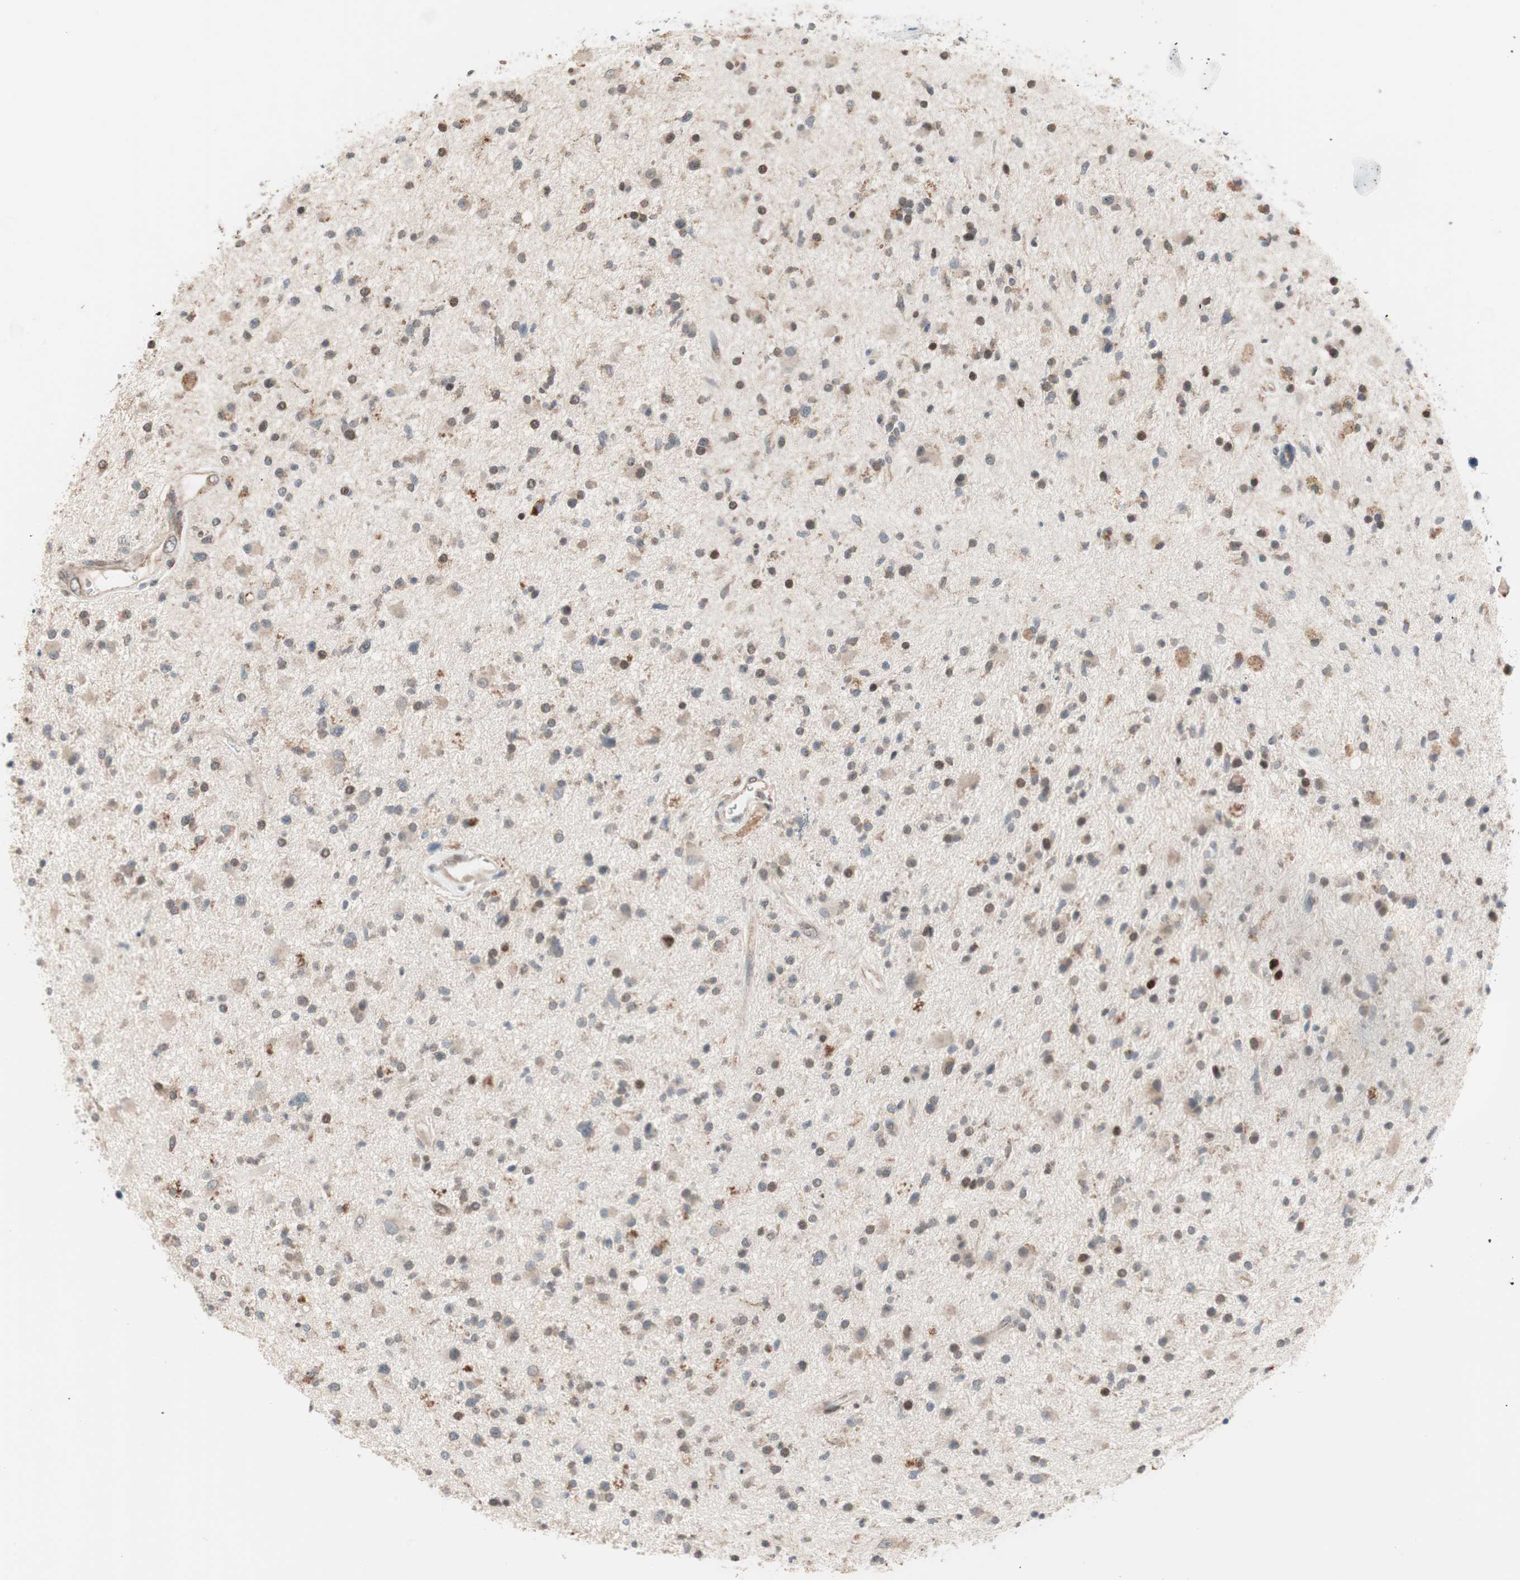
{"staining": {"intensity": "weak", "quantity": "<25%", "location": "cytoplasmic/membranous"}, "tissue": "glioma", "cell_type": "Tumor cells", "image_type": "cancer", "snomed": [{"axis": "morphology", "description": "Glioma, malignant, High grade"}, {"axis": "topography", "description": "Brain"}], "caption": "Photomicrograph shows no significant protein positivity in tumor cells of glioma. (Stains: DAB IHC with hematoxylin counter stain, Microscopy: brightfield microscopy at high magnification).", "gene": "POLH", "patient": {"sex": "male", "age": 33}}